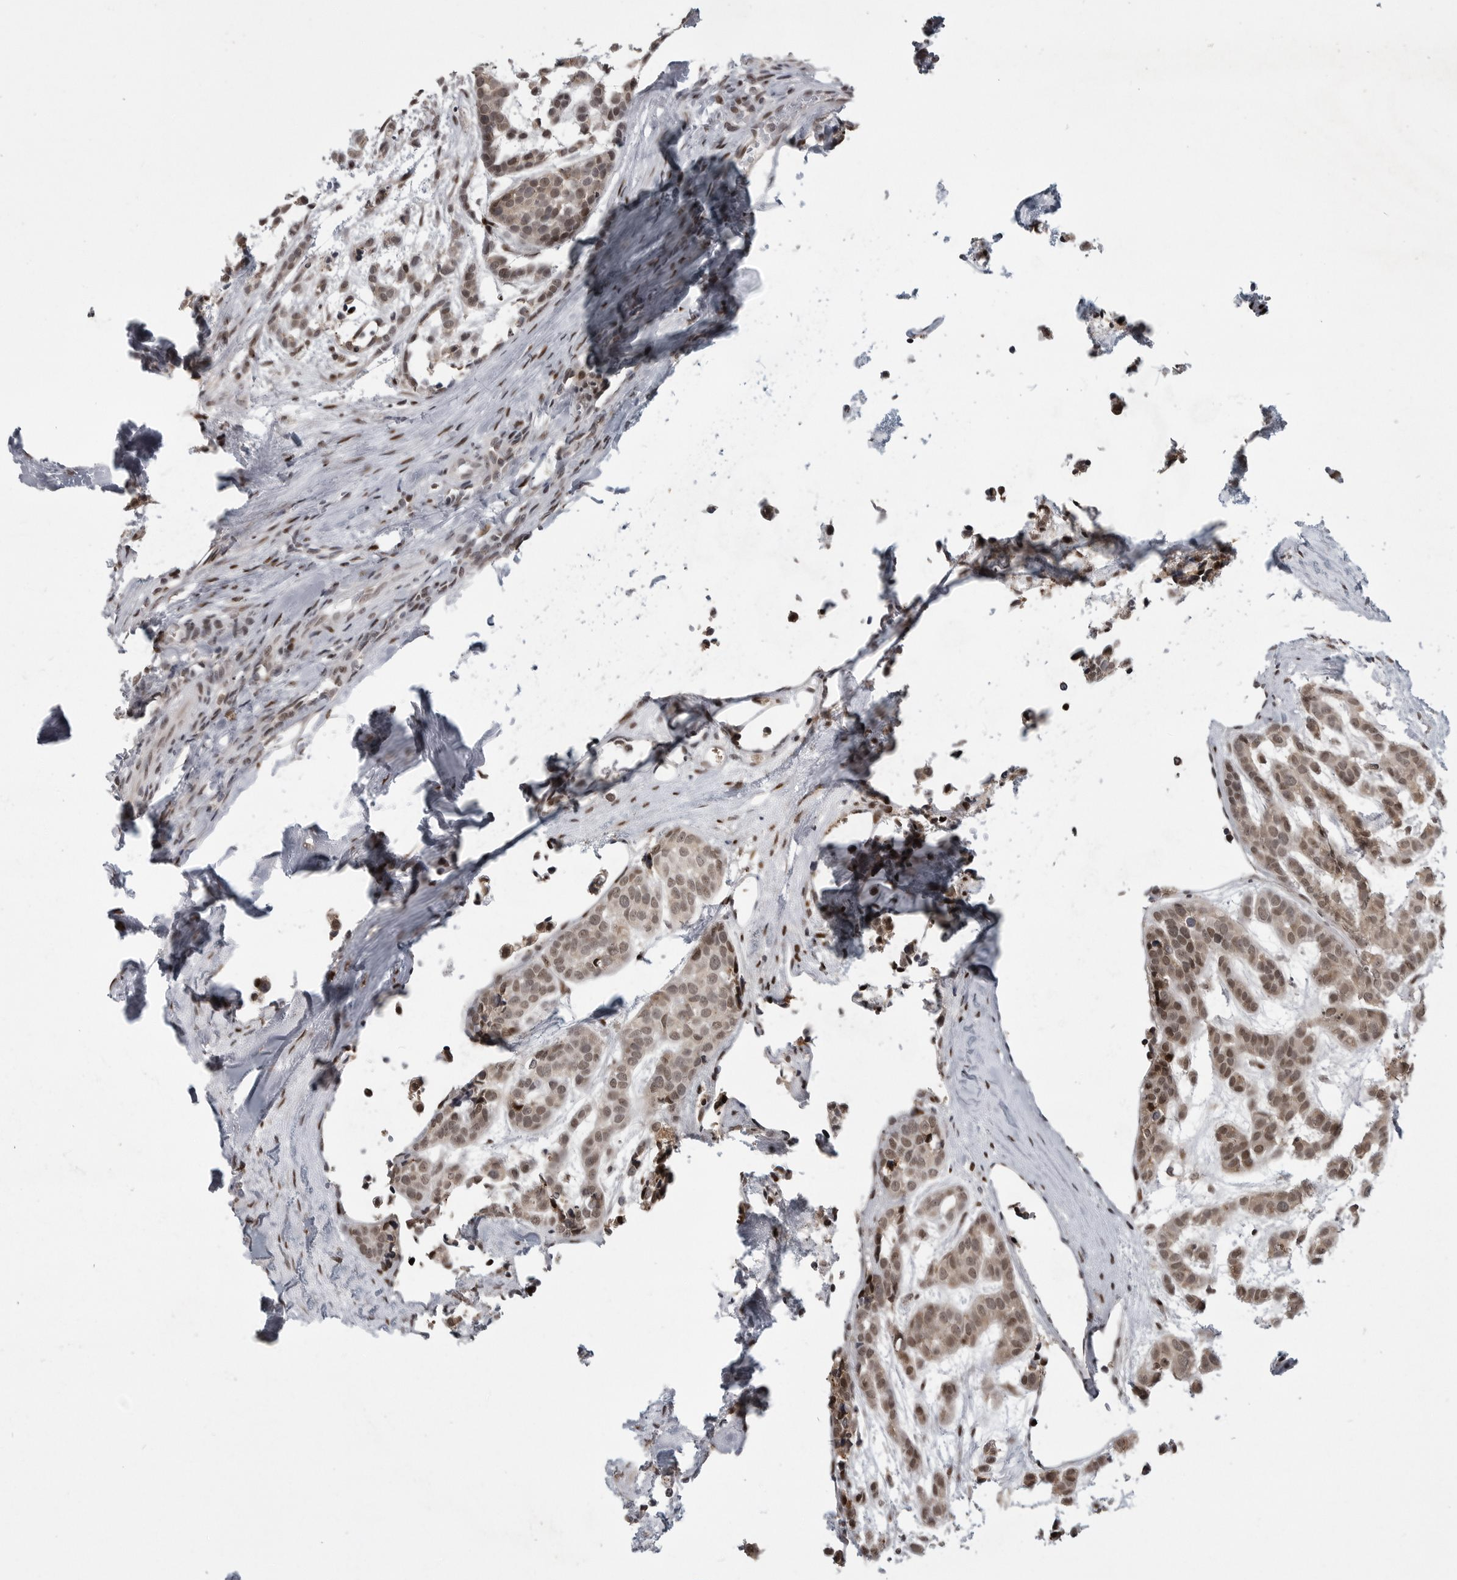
{"staining": {"intensity": "moderate", "quantity": ">75%", "location": "nuclear"}, "tissue": "head and neck cancer", "cell_type": "Tumor cells", "image_type": "cancer", "snomed": [{"axis": "morphology", "description": "Adenocarcinoma, NOS"}, {"axis": "morphology", "description": "Adenoma, NOS"}, {"axis": "topography", "description": "Head-Neck"}], "caption": "Moderate nuclear positivity for a protein is seen in about >75% of tumor cells of head and neck cancer using immunohistochemistry (IHC).", "gene": "C8orf58", "patient": {"sex": "female", "age": 55}}